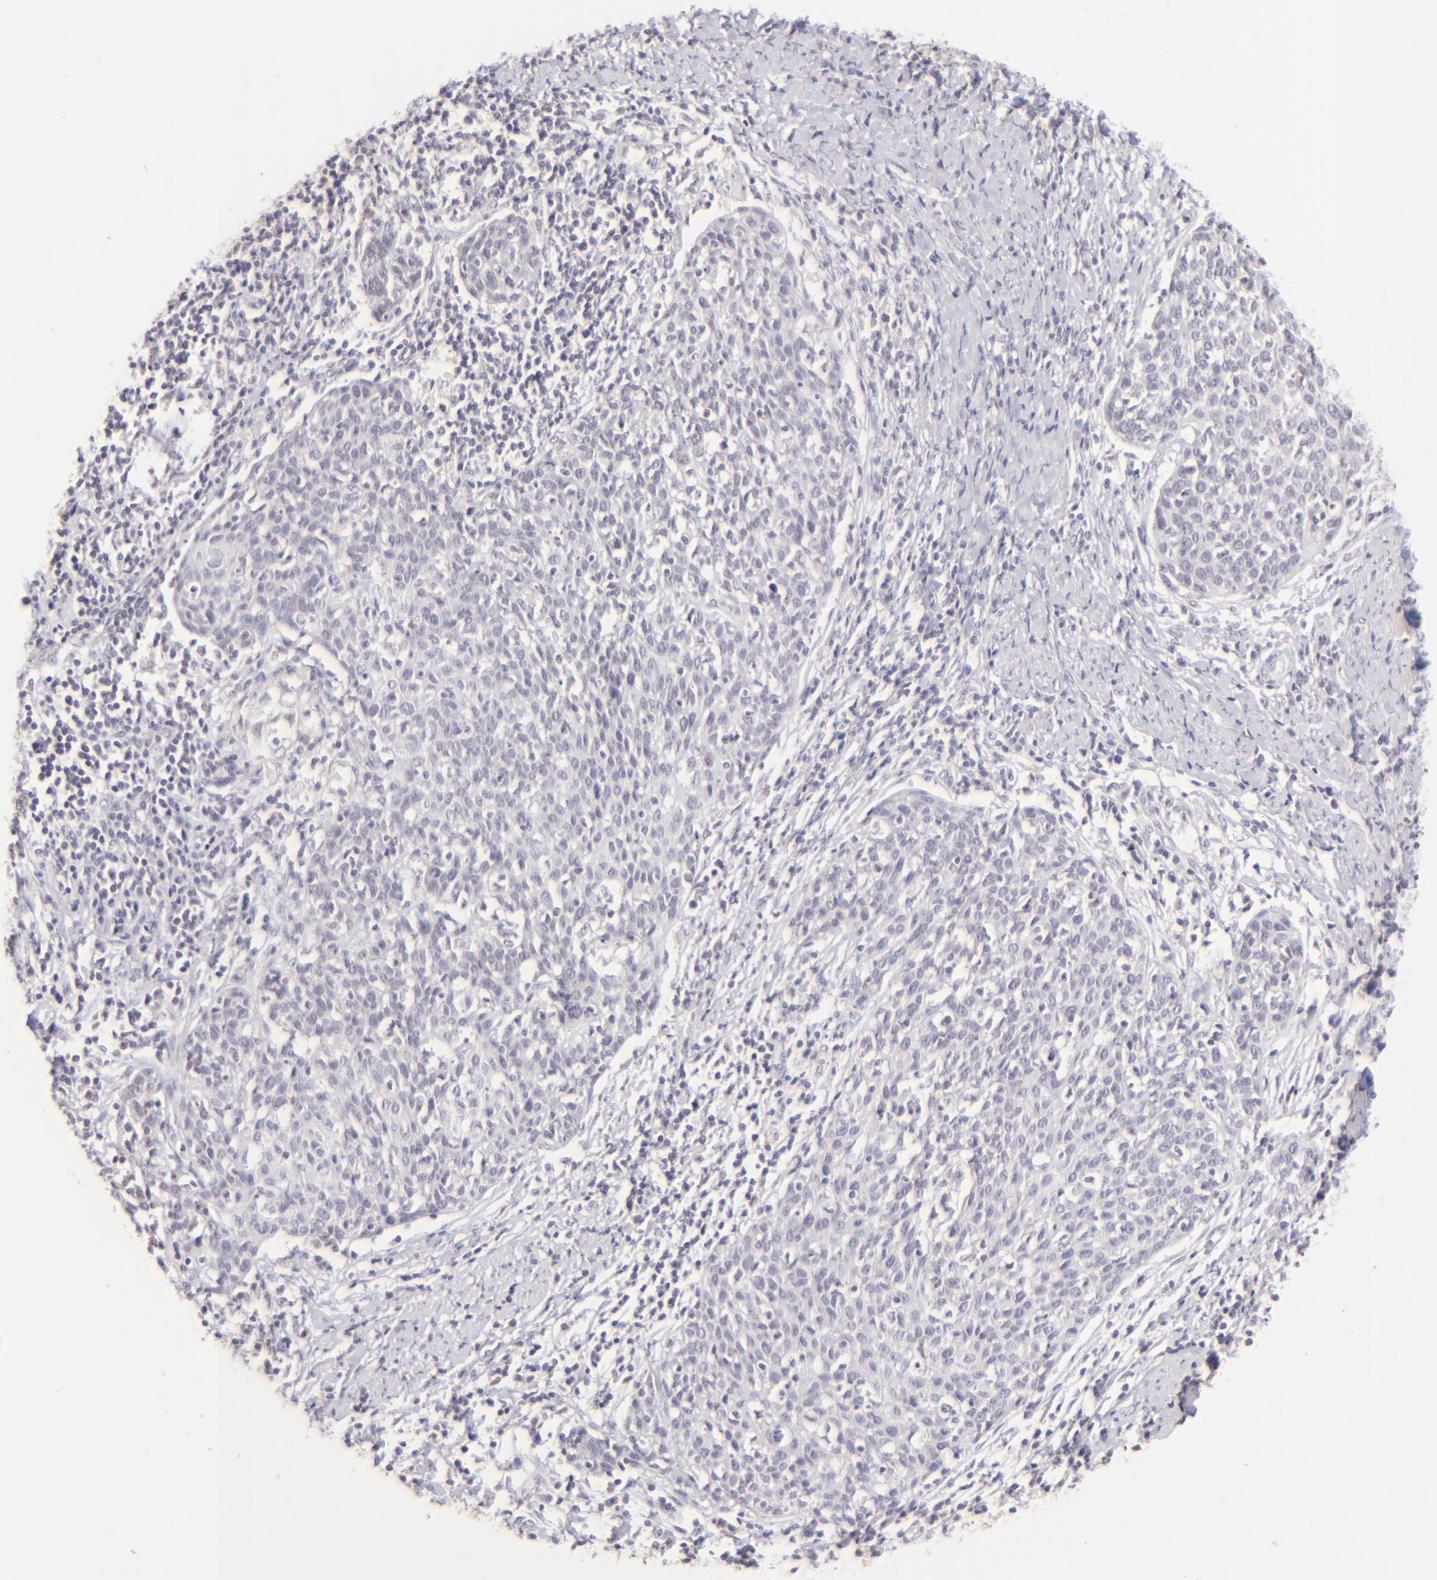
{"staining": {"intensity": "negative", "quantity": "none", "location": "none"}, "tissue": "cervical cancer", "cell_type": "Tumor cells", "image_type": "cancer", "snomed": [{"axis": "morphology", "description": "Squamous cell carcinoma, NOS"}, {"axis": "topography", "description": "Cervix"}], "caption": "Tumor cells show no significant protein positivity in cervical cancer (squamous cell carcinoma).", "gene": "MAGEA1", "patient": {"sex": "female", "age": 38}}